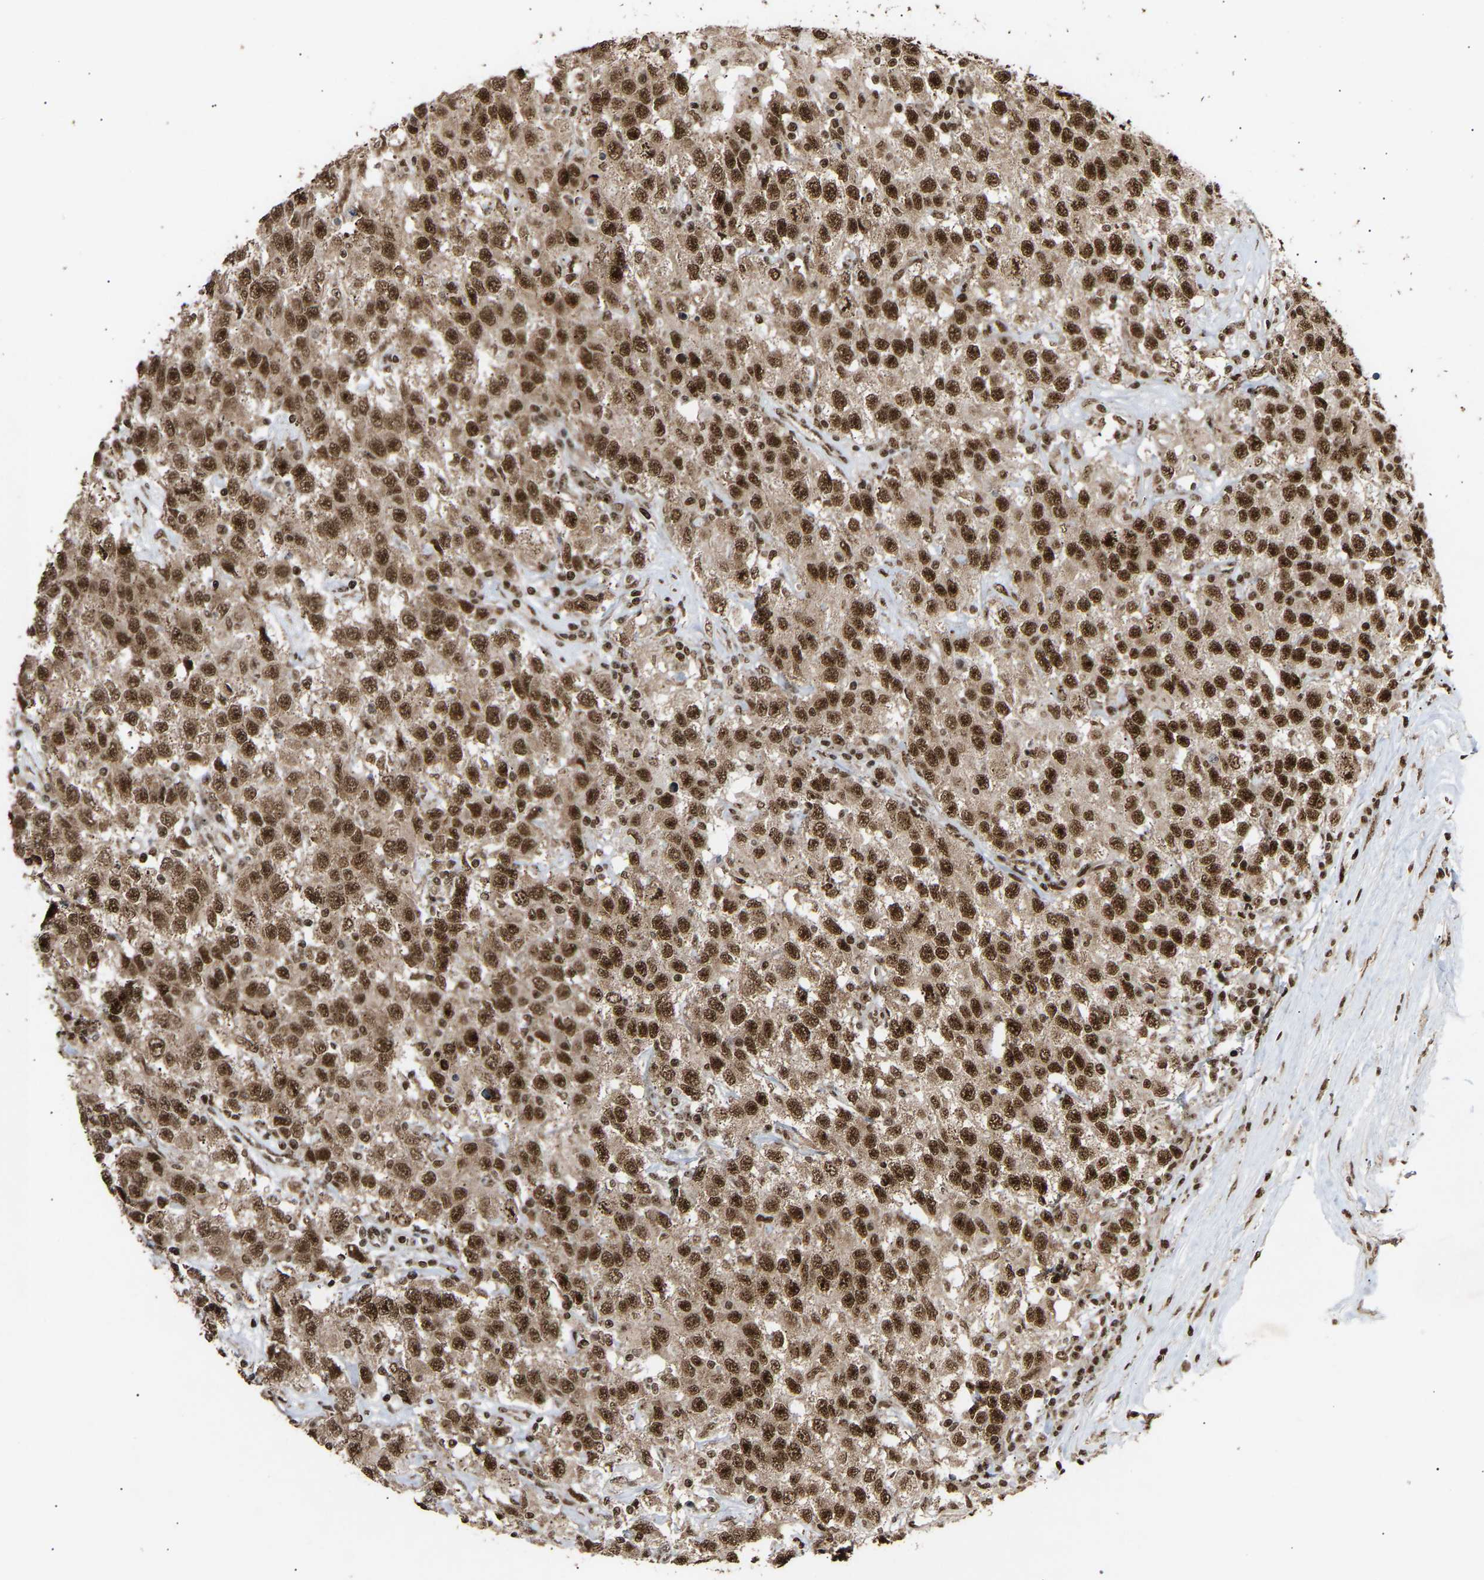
{"staining": {"intensity": "strong", "quantity": ">75%", "location": "nuclear"}, "tissue": "testis cancer", "cell_type": "Tumor cells", "image_type": "cancer", "snomed": [{"axis": "morphology", "description": "Seminoma, NOS"}, {"axis": "topography", "description": "Testis"}], "caption": "A brown stain shows strong nuclear expression of a protein in seminoma (testis) tumor cells.", "gene": "ALYREF", "patient": {"sex": "male", "age": 41}}